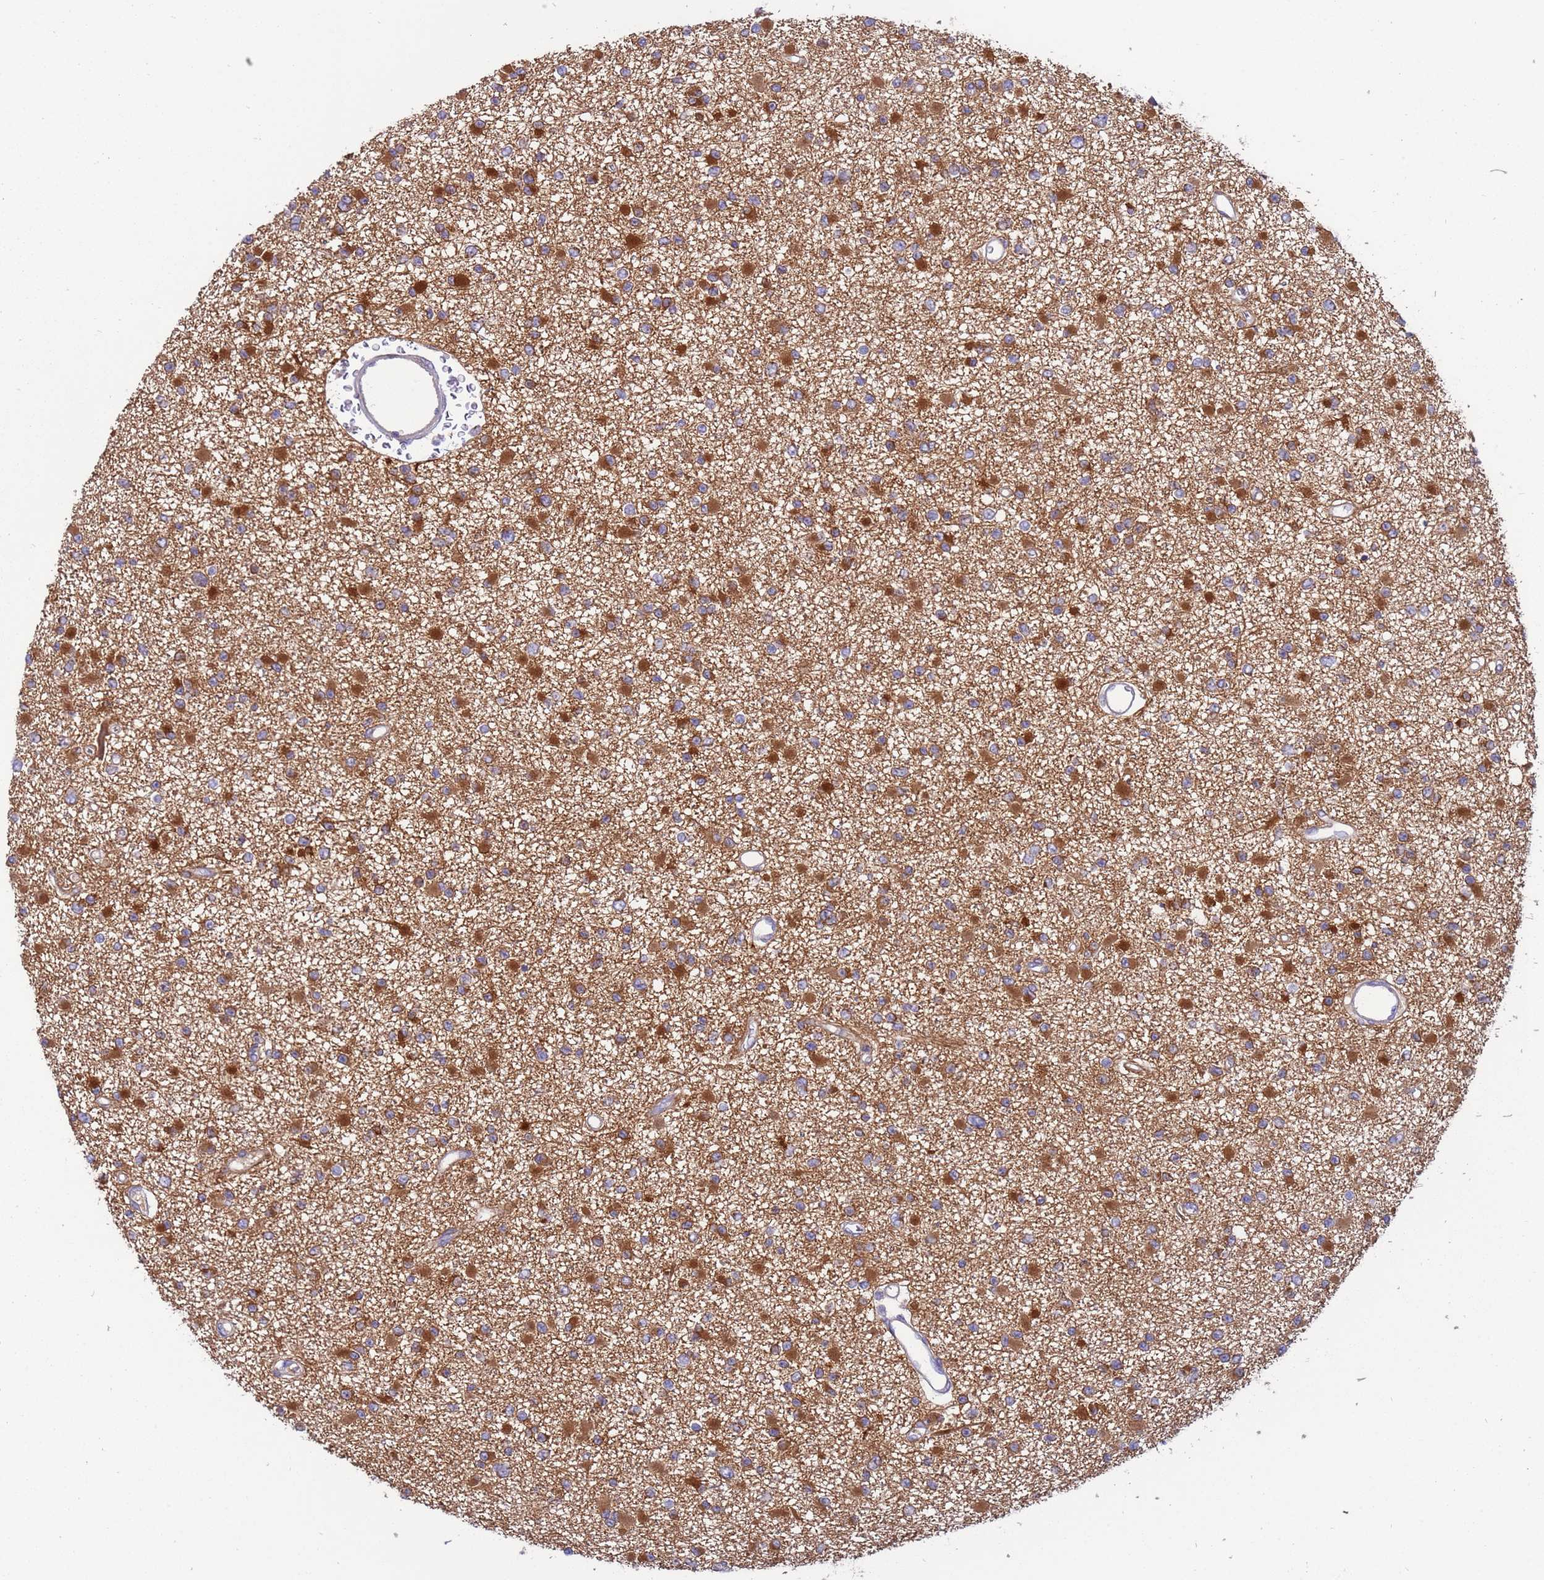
{"staining": {"intensity": "strong", "quantity": ">75%", "location": "cytoplasmic/membranous"}, "tissue": "glioma", "cell_type": "Tumor cells", "image_type": "cancer", "snomed": [{"axis": "morphology", "description": "Glioma, malignant, Low grade"}, {"axis": "topography", "description": "Brain"}], "caption": "The immunohistochemical stain labels strong cytoplasmic/membranous positivity in tumor cells of glioma tissue.", "gene": "UQCRQ", "patient": {"sex": "female", "age": 22}}